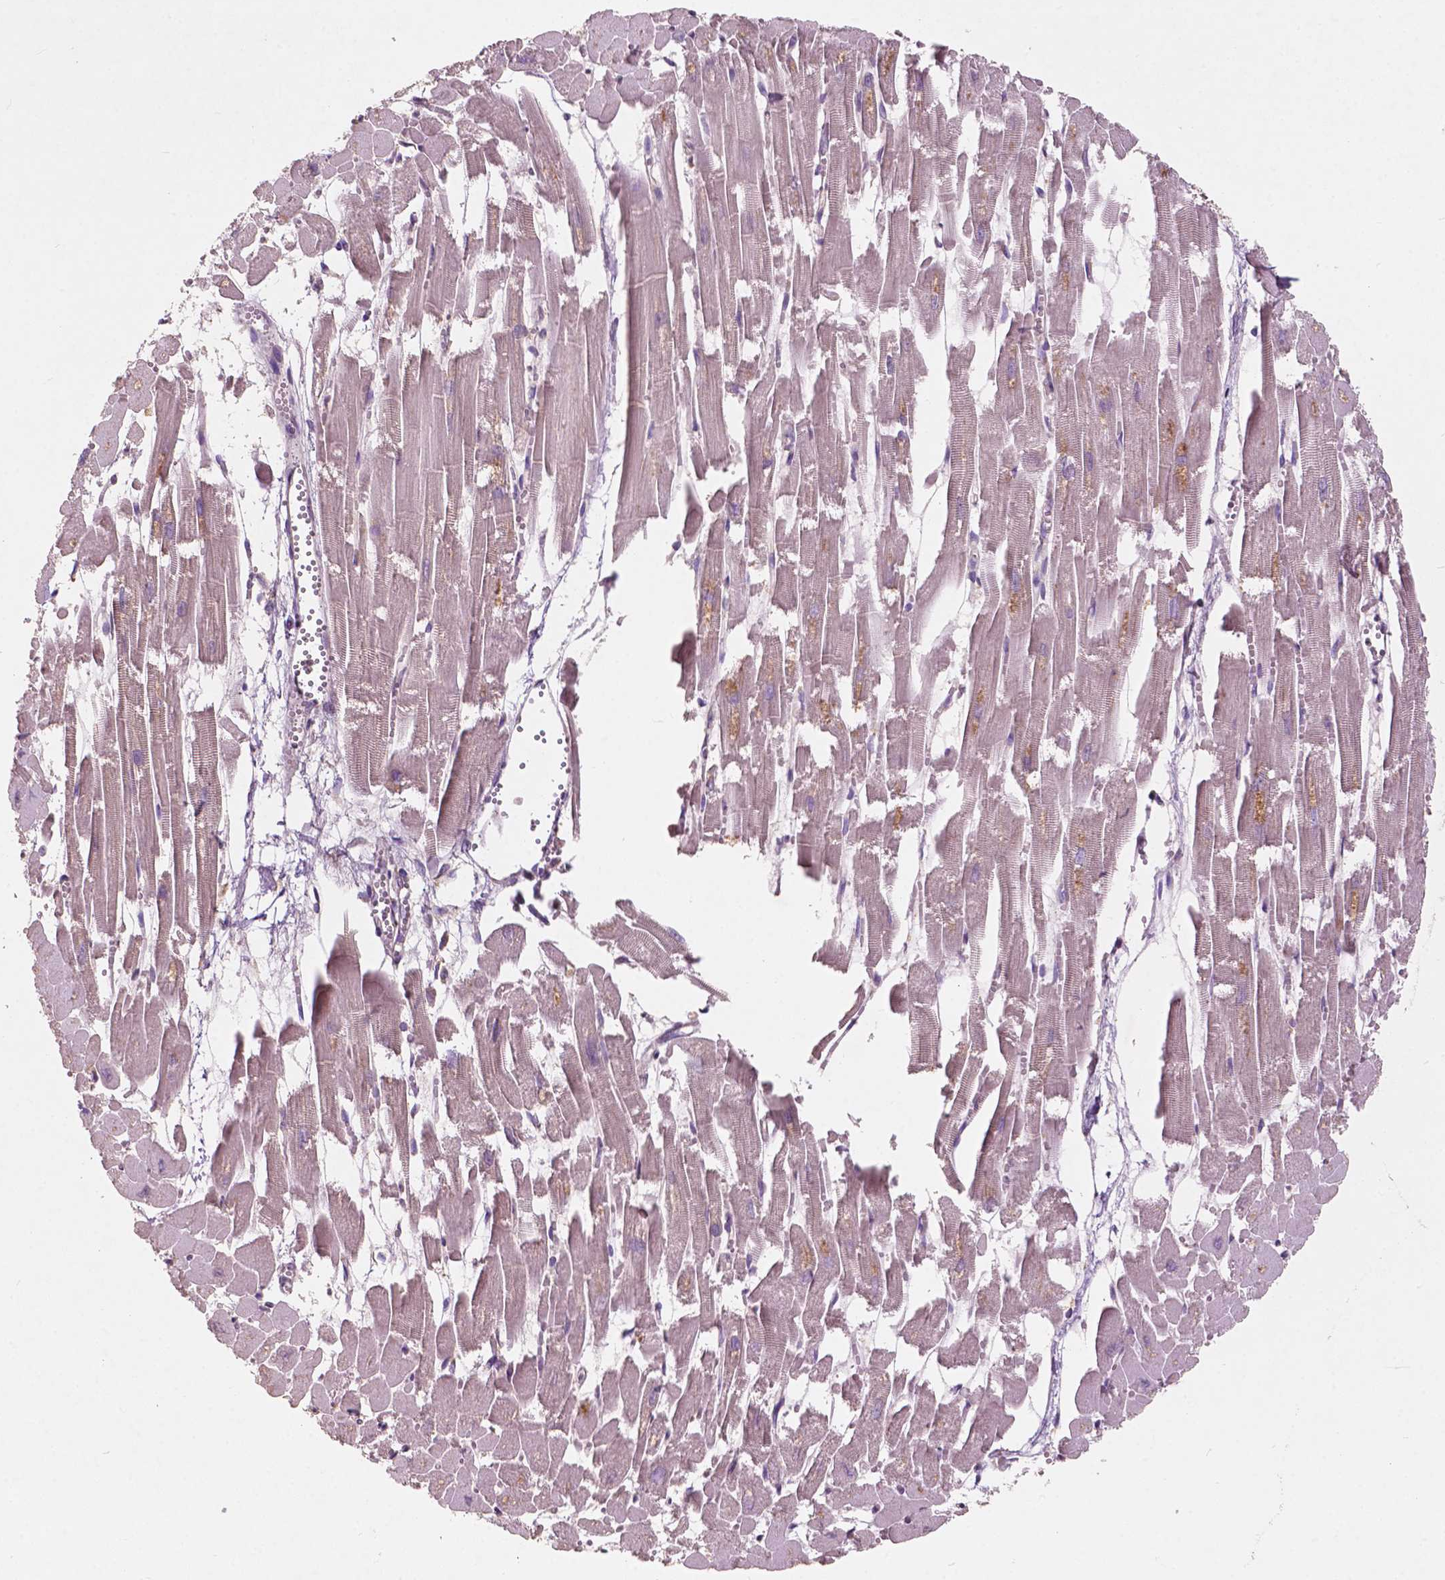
{"staining": {"intensity": "weak", "quantity": "25%-75%", "location": "cytoplasmic/membranous"}, "tissue": "heart muscle", "cell_type": "Cardiomyocytes", "image_type": "normal", "snomed": [{"axis": "morphology", "description": "Normal tissue, NOS"}, {"axis": "topography", "description": "Heart"}], "caption": "About 25%-75% of cardiomyocytes in benign heart muscle reveal weak cytoplasmic/membranous protein positivity as visualized by brown immunohistochemical staining.", "gene": "CHPT1", "patient": {"sex": "female", "age": 52}}